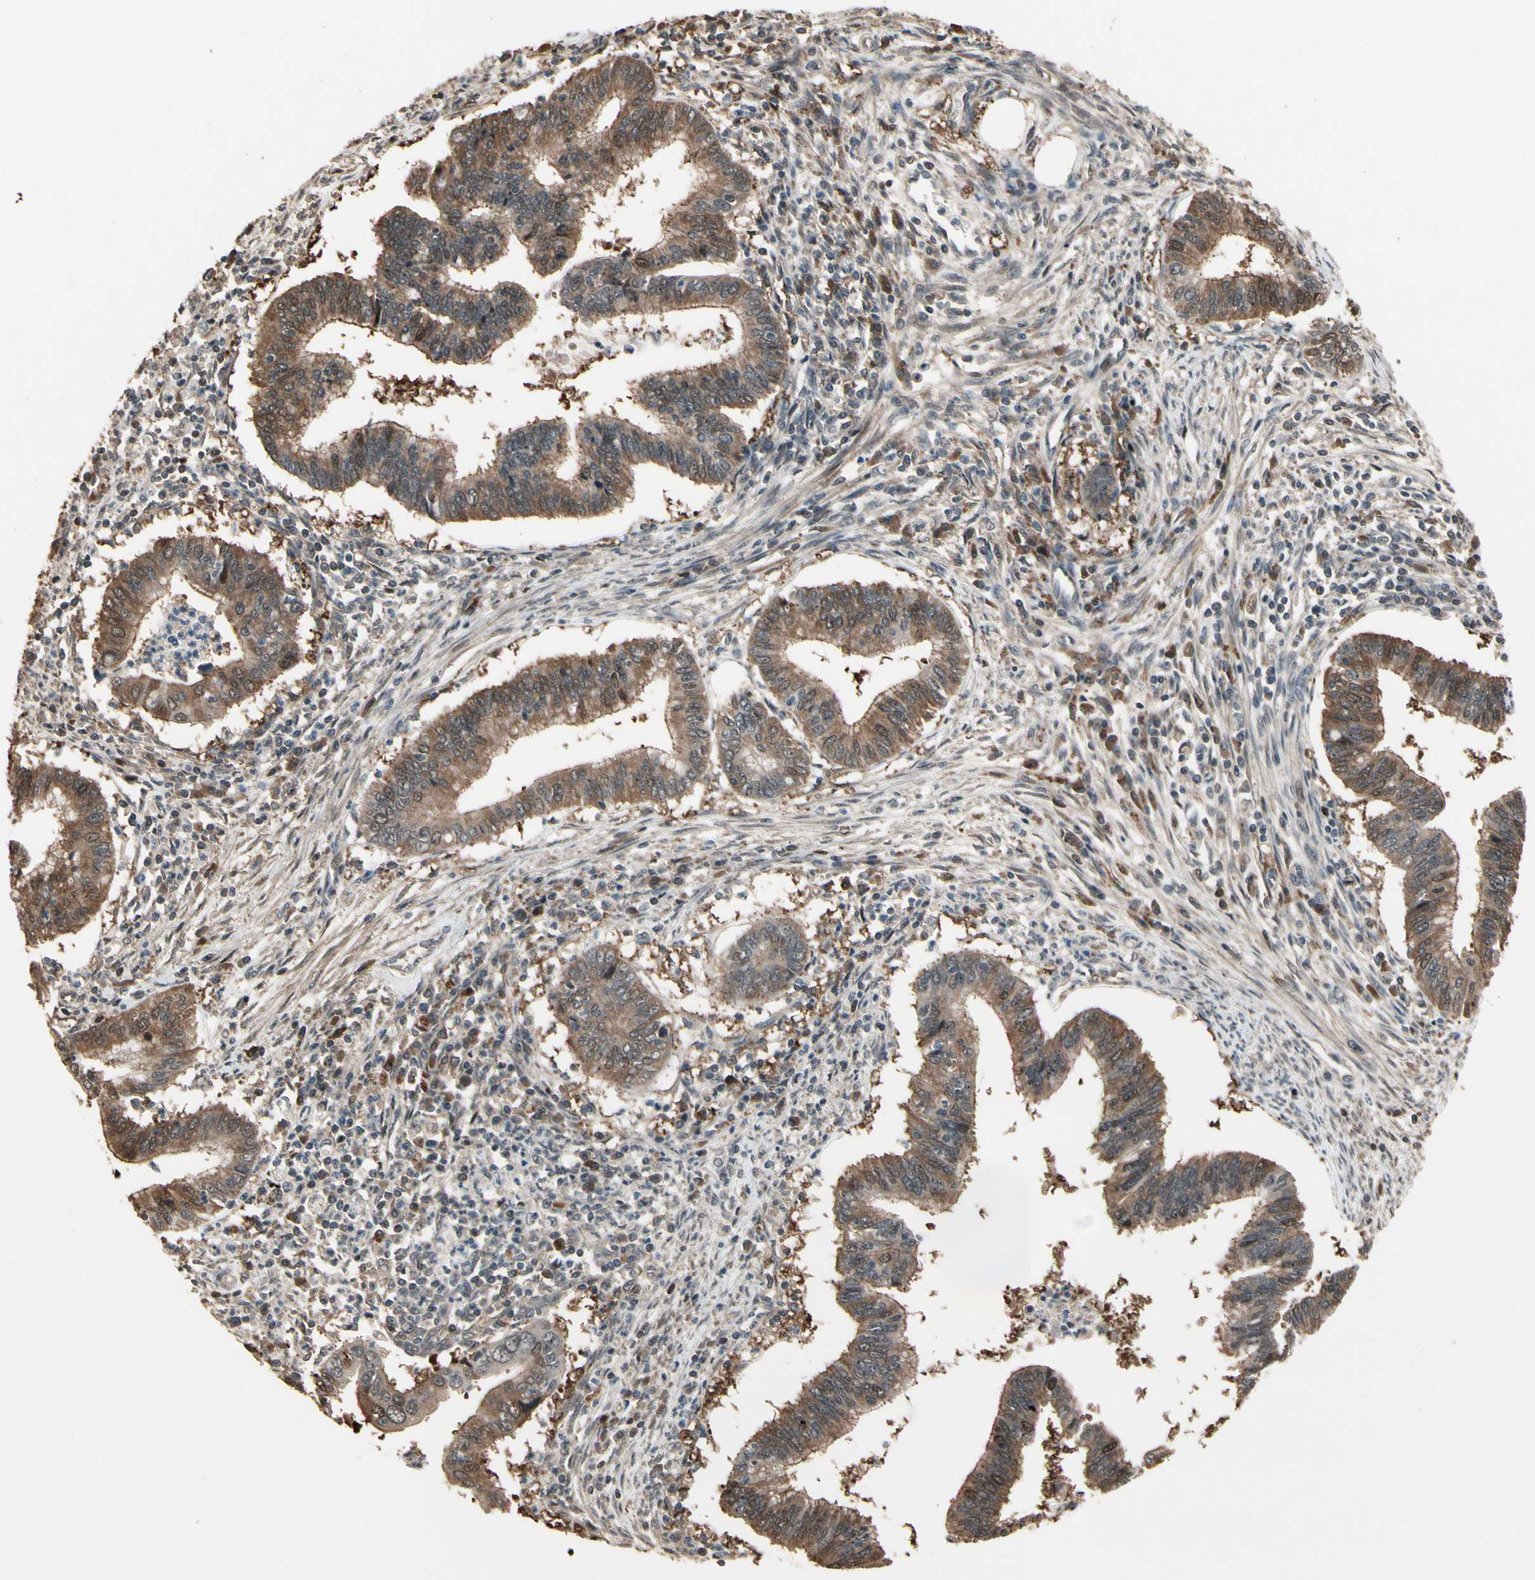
{"staining": {"intensity": "weak", "quantity": ">75%", "location": "cytoplasmic/membranous"}, "tissue": "cervical cancer", "cell_type": "Tumor cells", "image_type": "cancer", "snomed": [{"axis": "morphology", "description": "Adenocarcinoma, NOS"}, {"axis": "topography", "description": "Cervix"}], "caption": "Immunohistochemical staining of human cervical adenocarcinoma displays low levels of weak cytoplasmic/membranous positivity in approximately >75% of tumor cells. (IHC, brightfield microscopy, high magnification).", "gene": "CSF1R", "patient": {"sex": "female", "age": 36}}